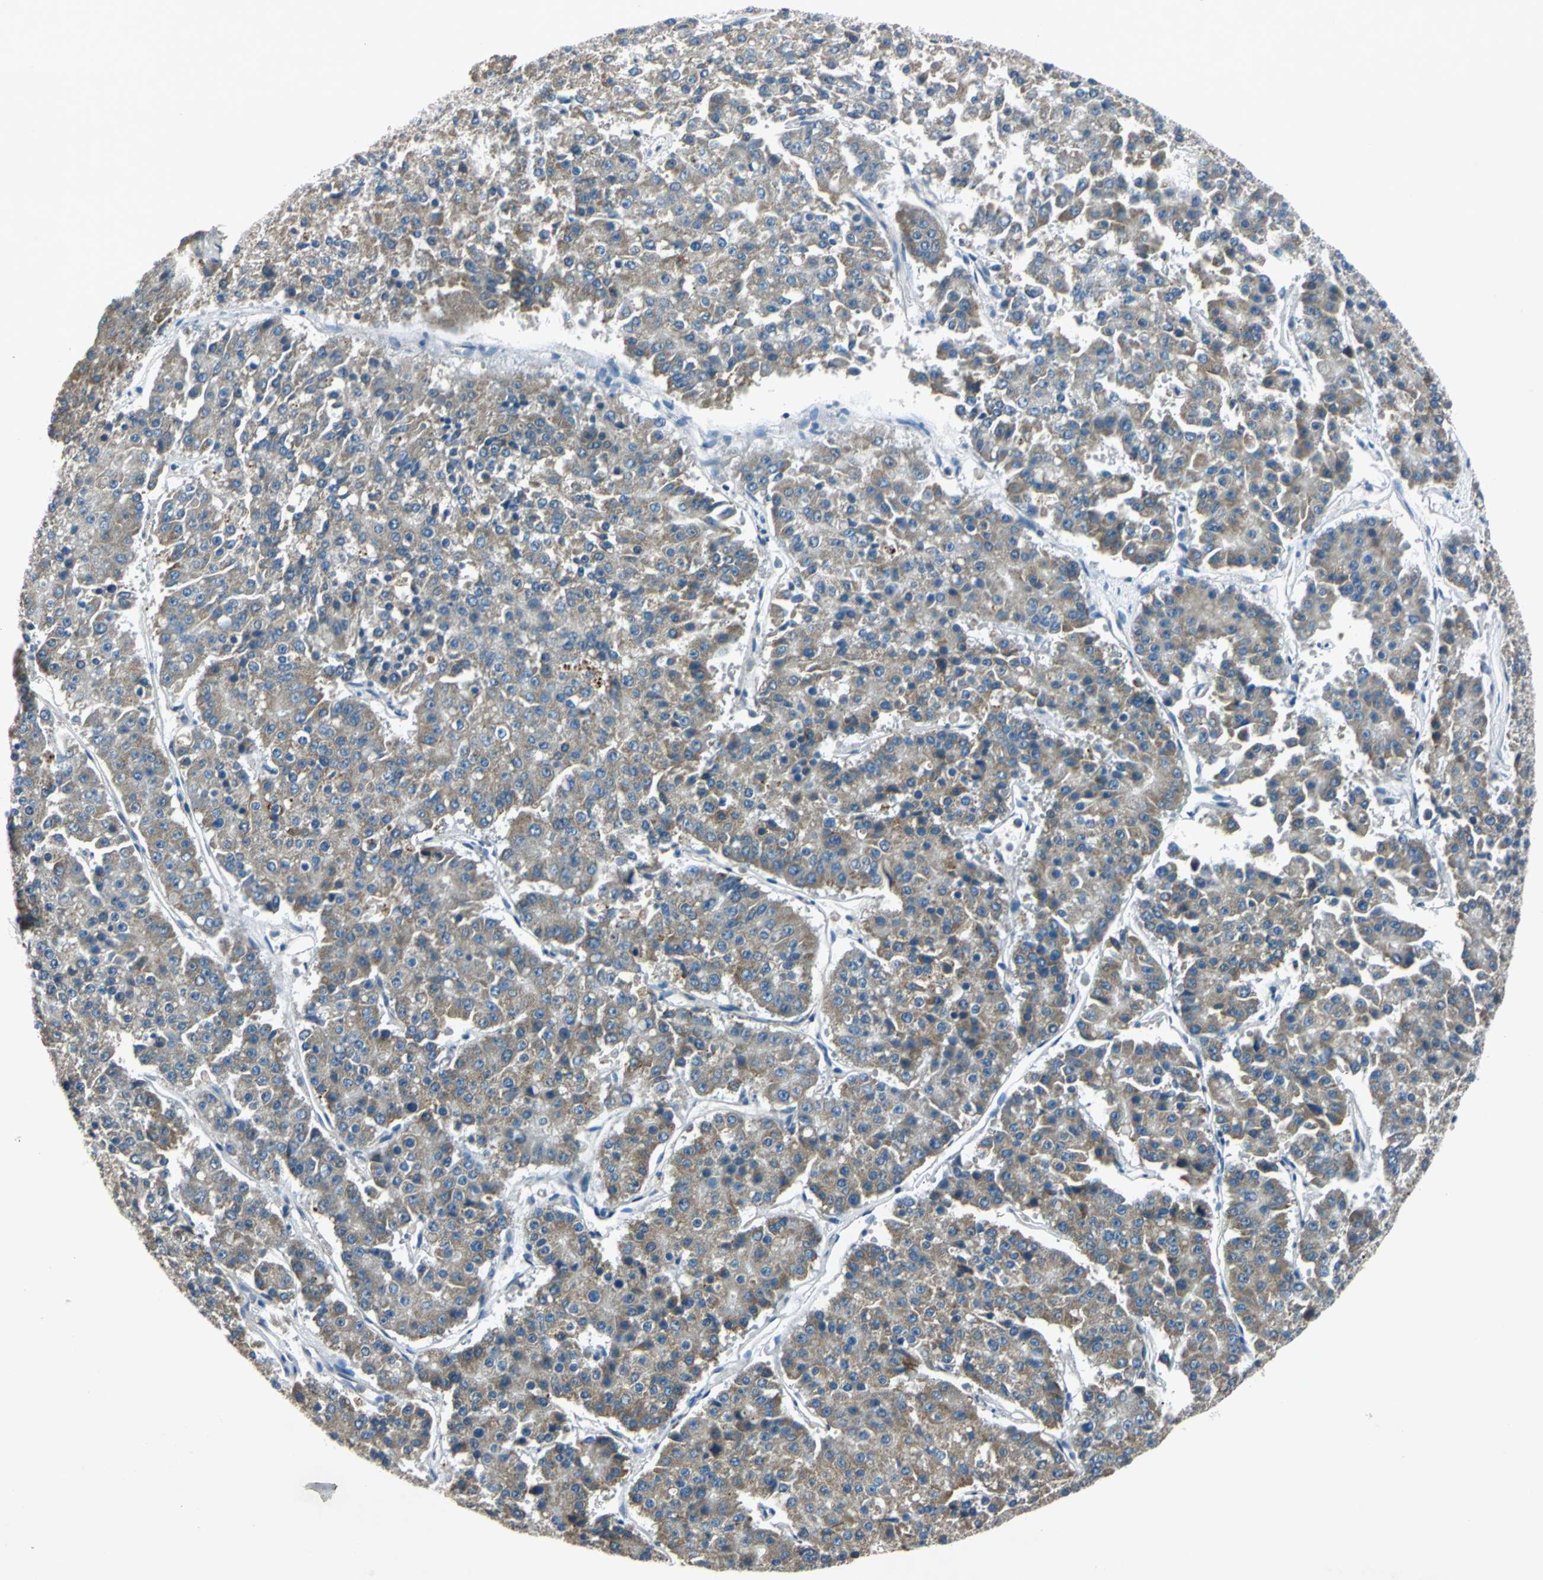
{"staining": {"intensity": "weak", "quantity": "25%-75%", "location": "cytoplasmic/membranous"}, "tissue": "pancreatic cancer", "cell_type": "Tumor cells", "image_type": "cancer", "snomed": [{"axis": "morphology", "description": "Adenocarcinoma, NOS"}, {"axis": "topography", "description": "Pancreas"}], "caption": "A low amount of weak cytoplasmic/membranous positivity is present in approximately 25%-75% of tumor cells in pancreatic cancer (adenocarcinoma) tissue. (DAB = brown stain, brightfield microscopy at high magnification).", "gene": "SLC2A13", "patient": {"sex": "male", "age": 50}}